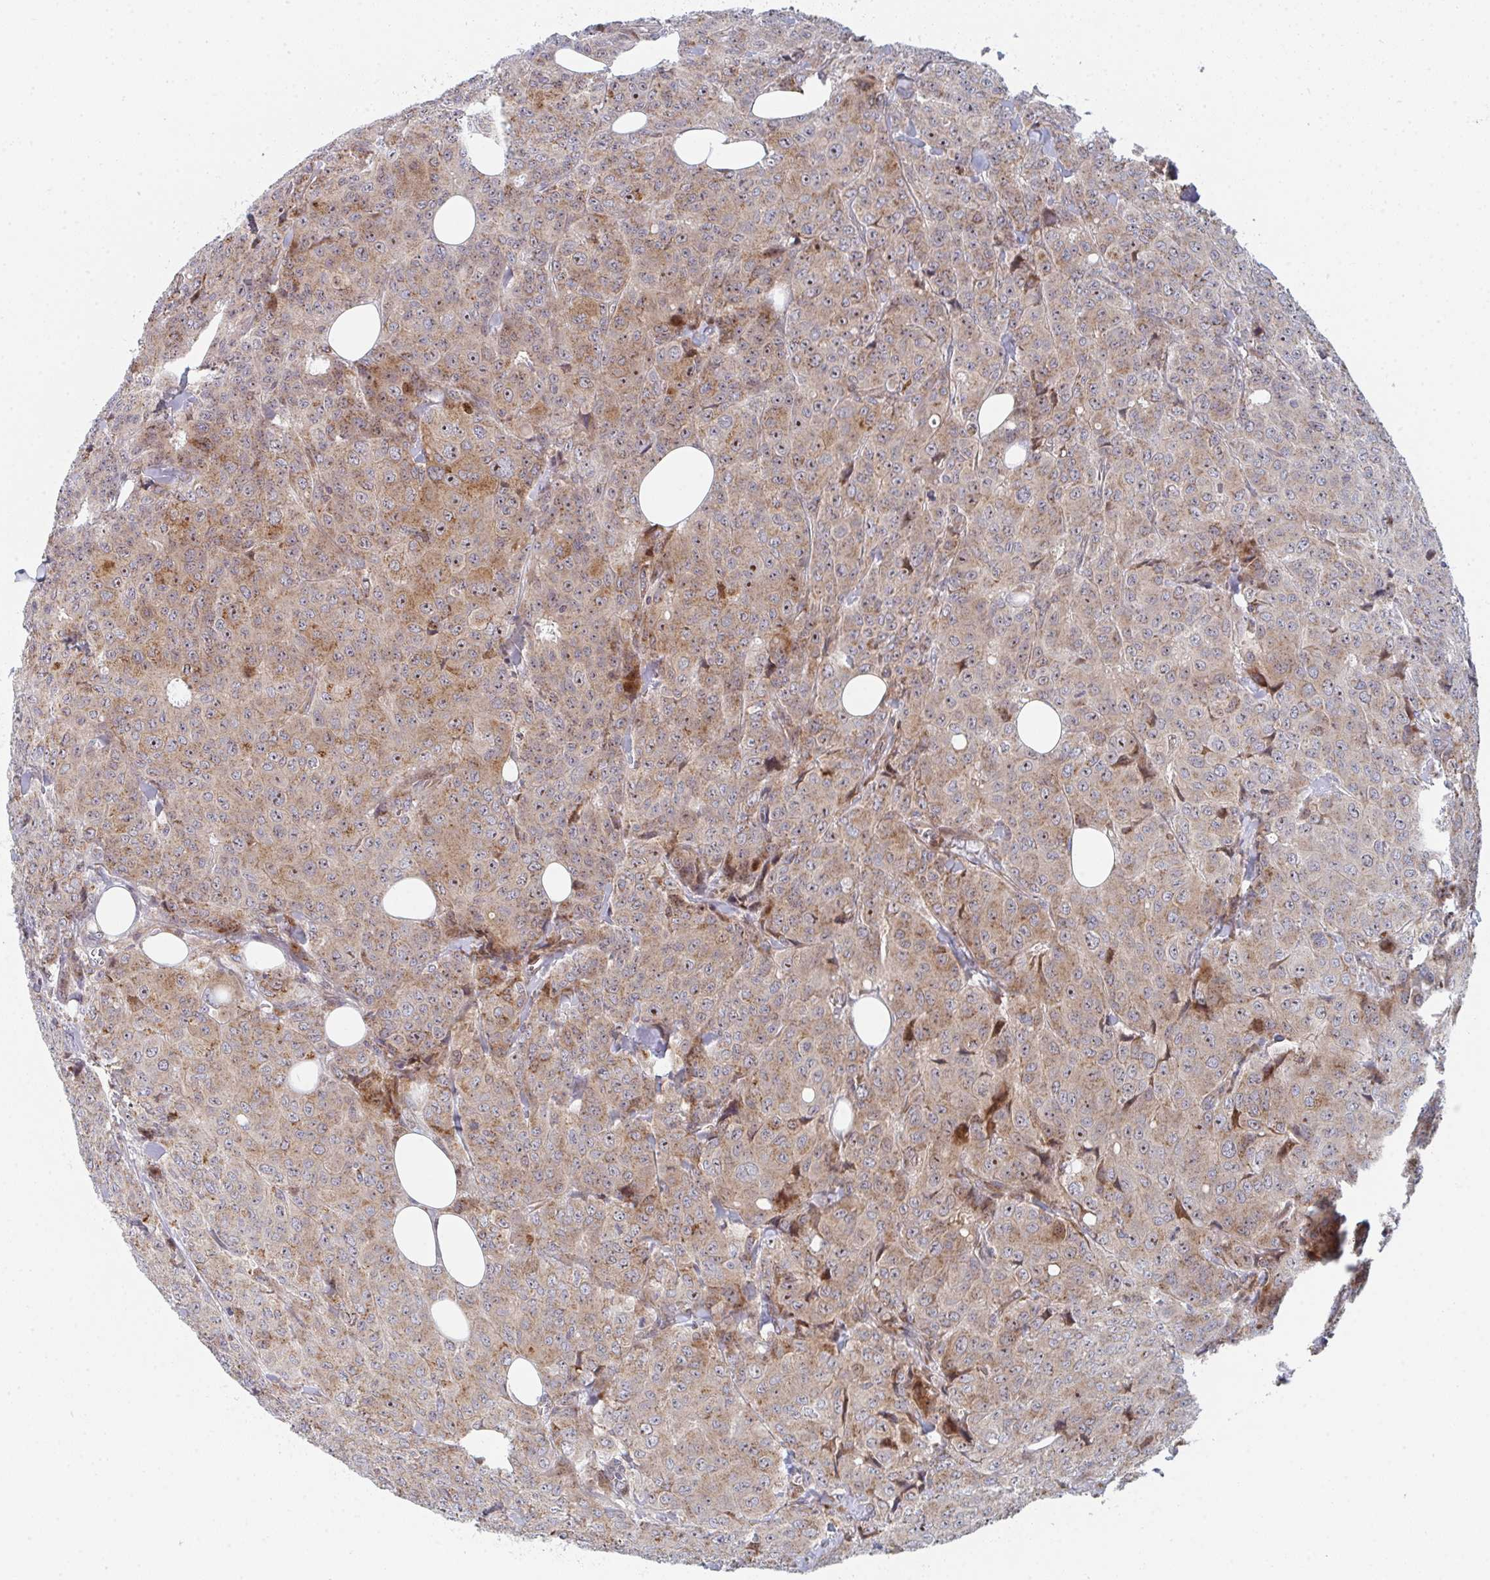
{"staining": {"intensity": "moderate", "quantity": ">75%", "location": "cytoplasmic/membranous,nuclear"}, "tissue": "breast cancer", "cell_type": "Tumor cells", "image_type": "cancer", "snomed": [{"axis": "morphology", "description": "Duct carcinoma"}, {"axis": "topography", "description": "Breast"}], "caption": "This is a micrograph of immunohistochemistry (IHC) staining of infiltrating ductal carcinoma (breast), which shows moderate expression in the cytoplasmic/membranous and nuclear of tumor cells.", "gene": "ZNF644", "patient": {"sex": "female", "age": 43}}